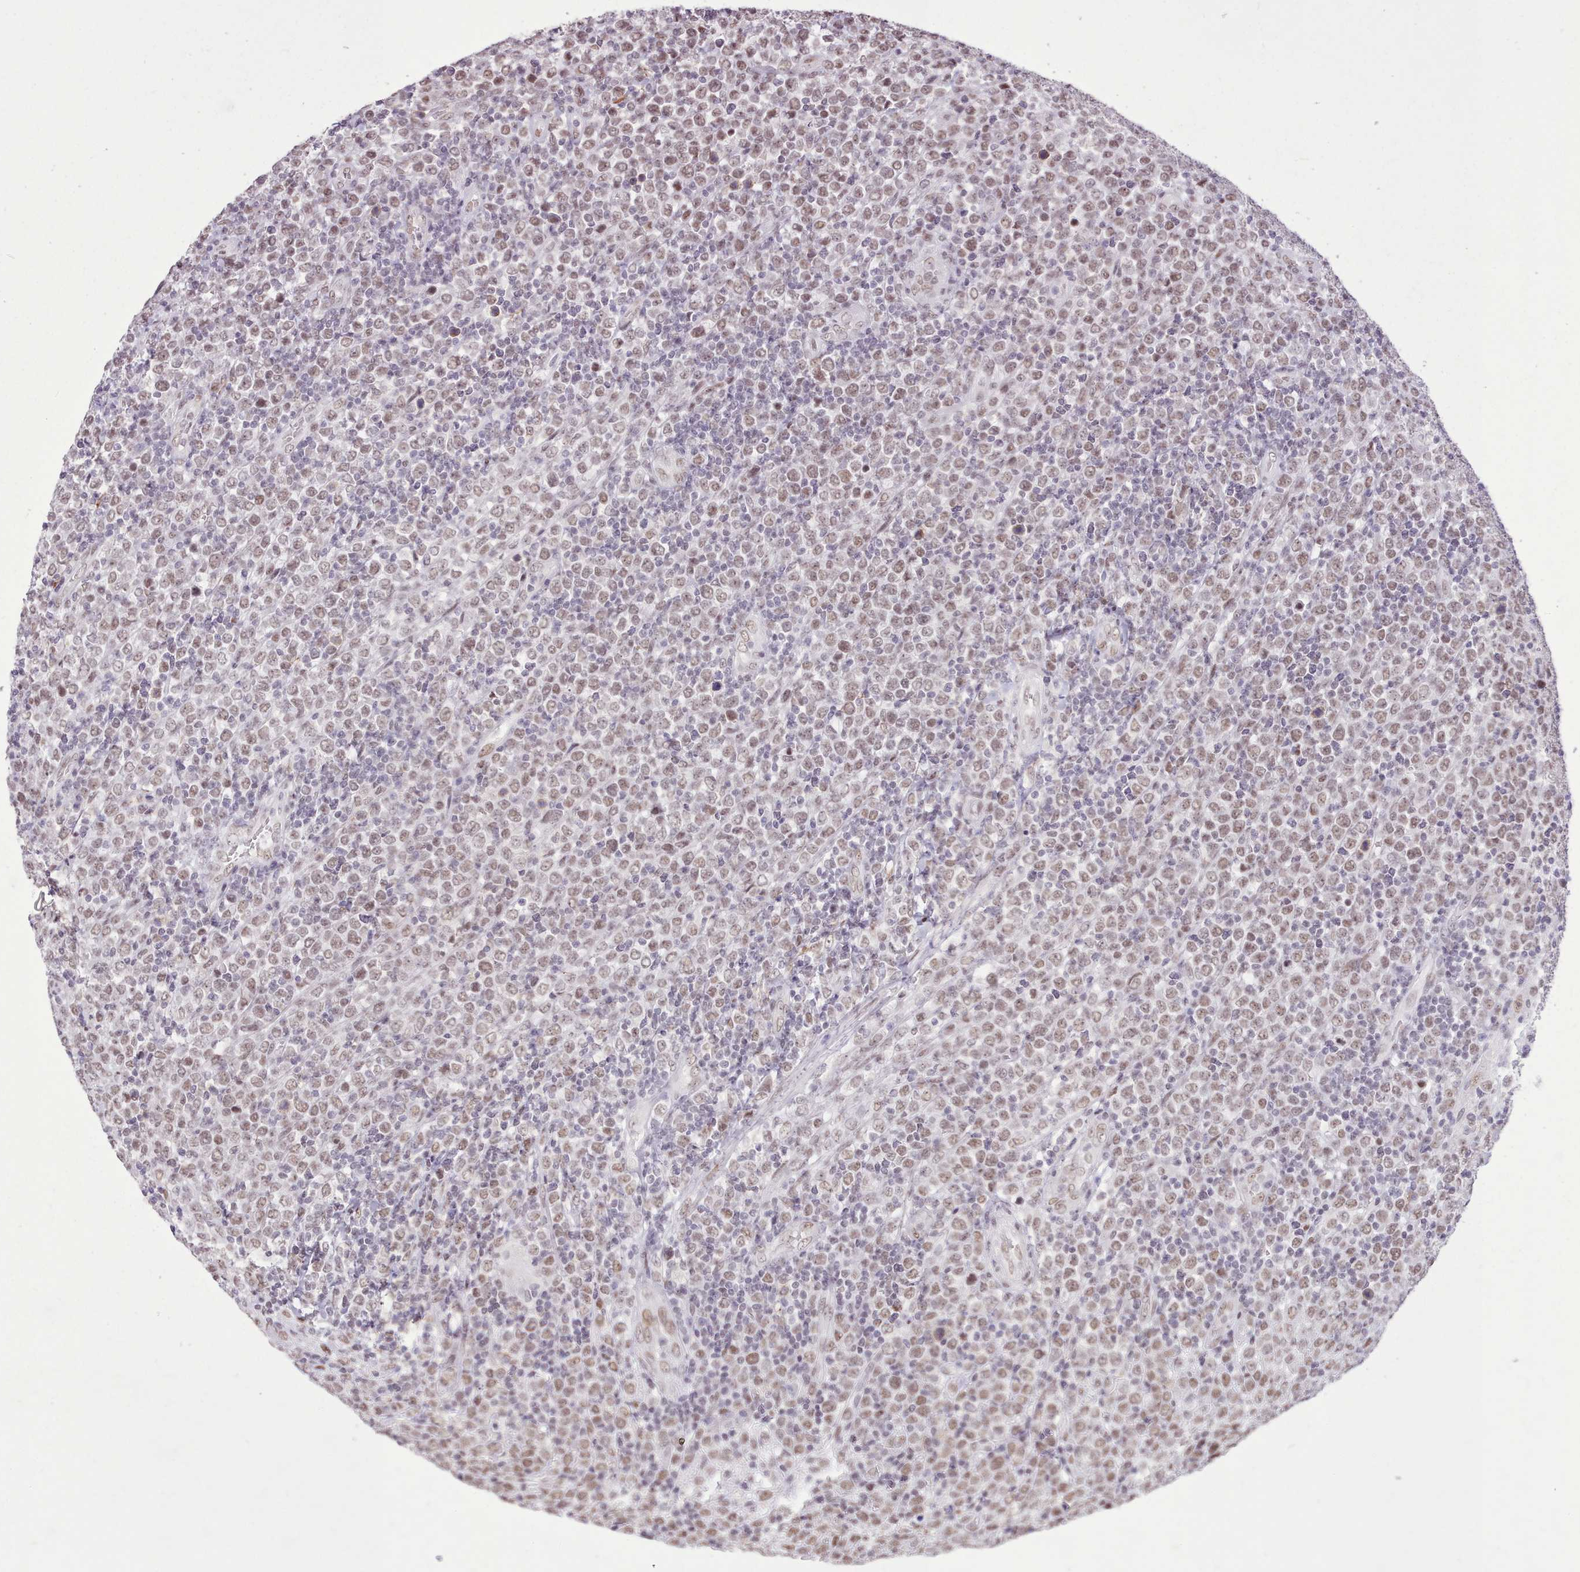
{"staining": {"intensity": "weak", "quantity": ">75%", "location": "nuclear"}, "tissue": "lymphoma", "cell_type": "Tumor cells", "image_type": "cancer", "snomed": [{"axis": "morphology", "description": "Malignant lymphoma, non-Hodgkin's type, High grade"}, {"axis": "topography", "description": "Soft tissue"}], "caption": "Weak nuclear staining for a protein is identified in about >75% of tumor cells of malignant lymphoma, non-Hodgkin's type (high-grade) using IHC.", "gene": "TAF15", "patient": {"sex": "female", "age": 56}}